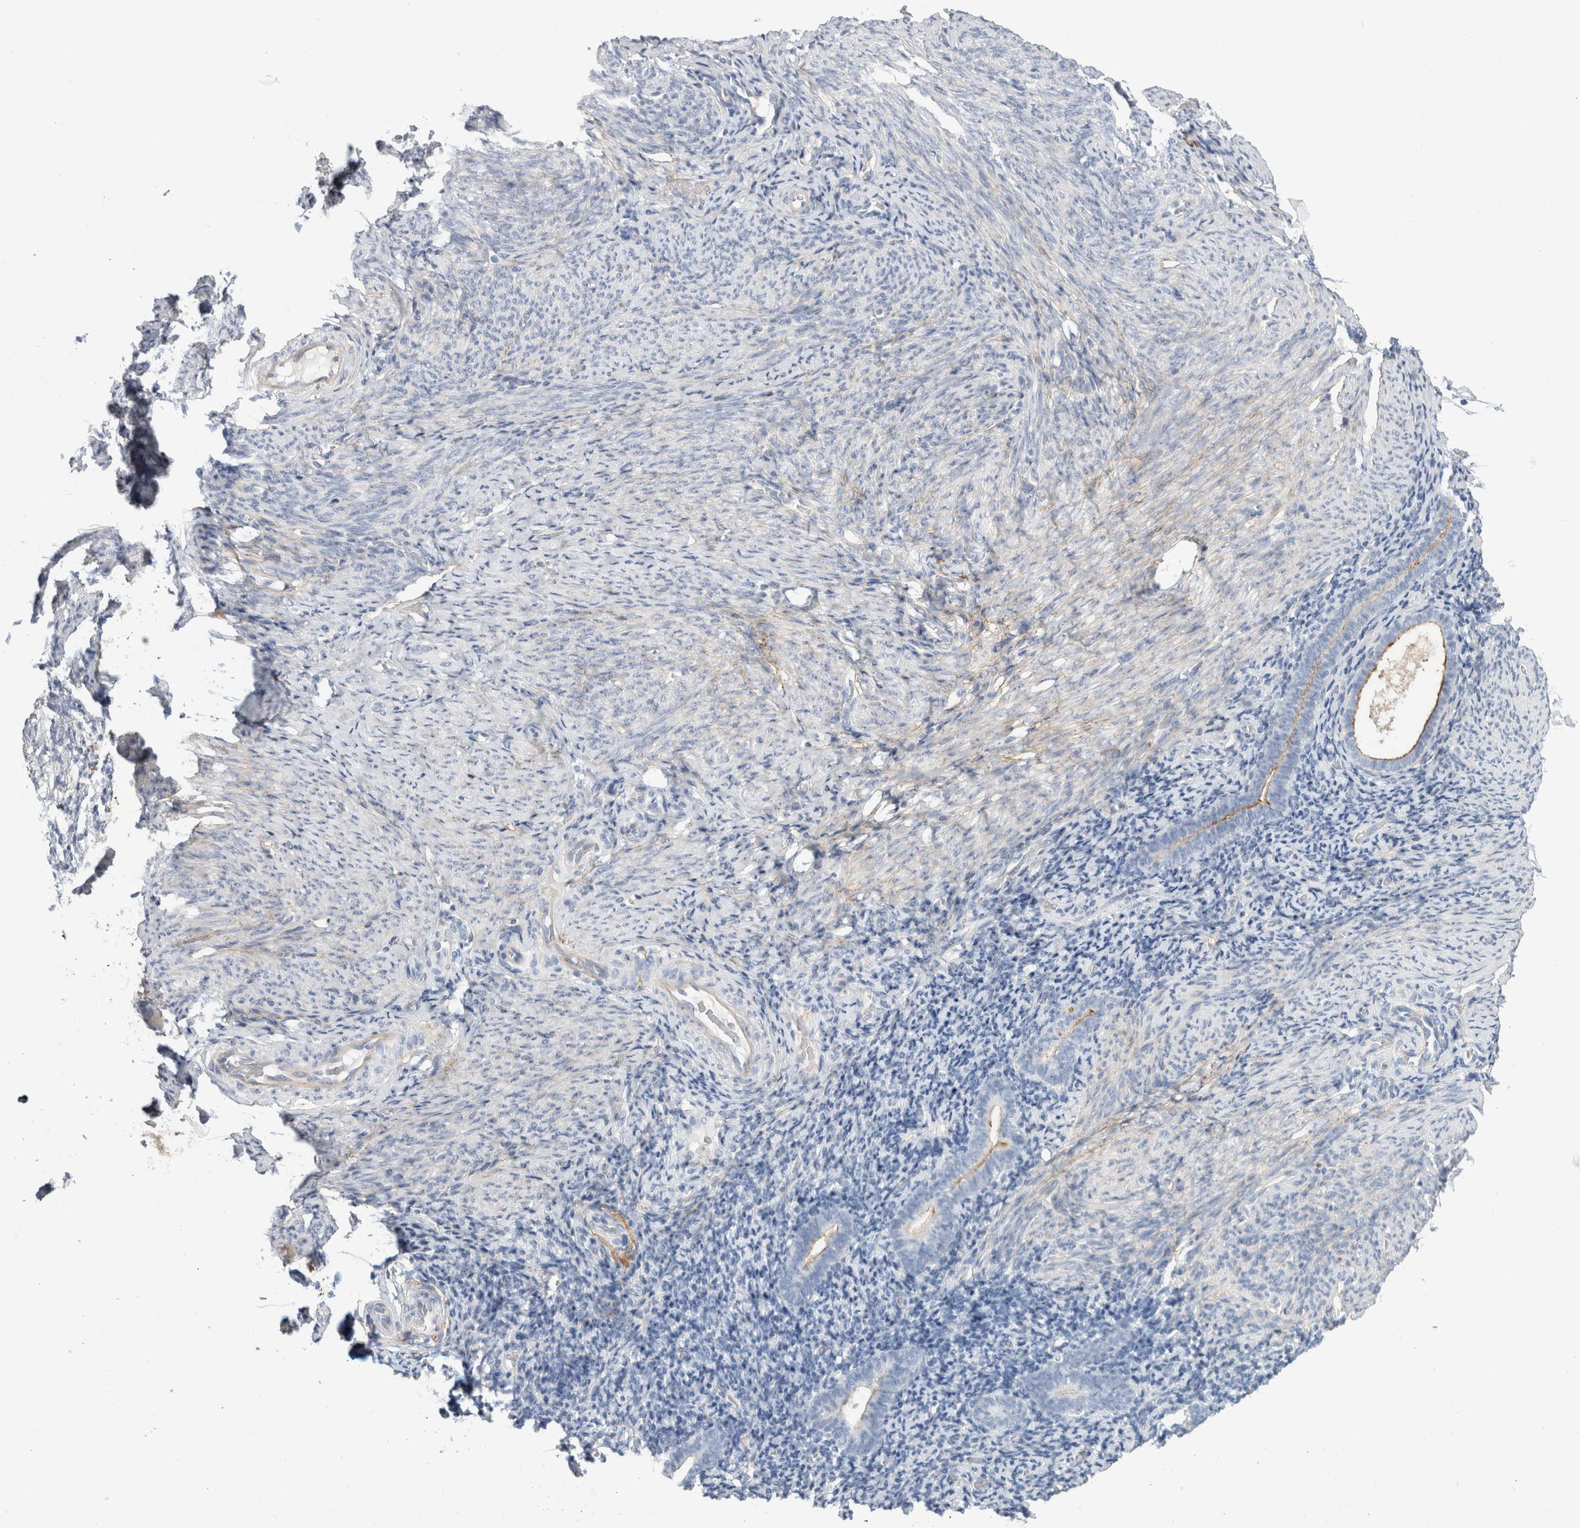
{"staining": {"intensity": "negative", "quantity": "none", "location": "none"}, "tissue": "endometrium", "cell_type": "Cells in endometrial stroma", "image_type": "normal", "snomed": [{"axis": "morphology", "description": "Normal tissue, NOS"}, {"axis": "topography", "description": "Endometrium"}], "caption": "Photomicrograph shows no significant protein expression in cells in endometrial stroma of unremarkable endometrium.", "gene": "CD55", "patient": {"sex": "female", "age": 51}}